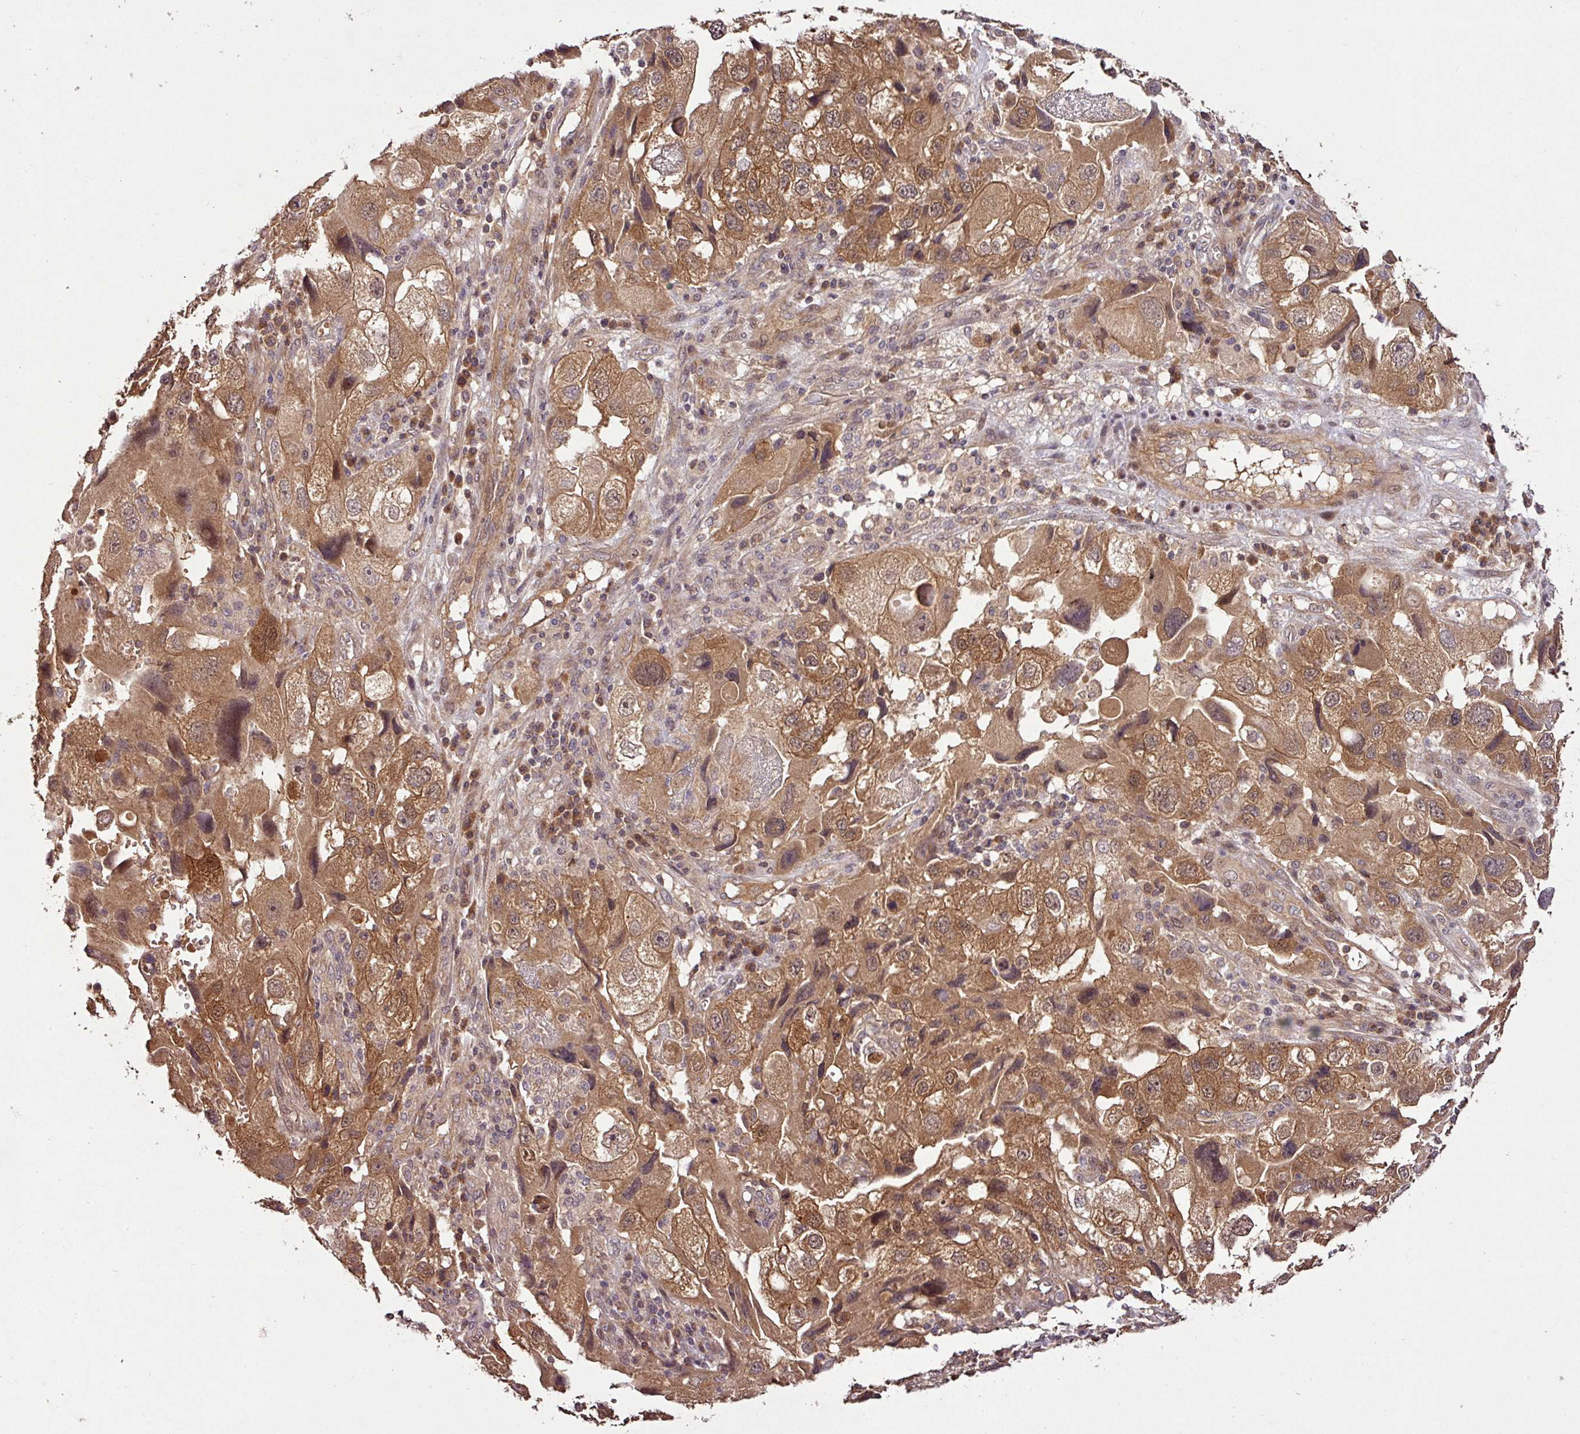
{"staining": {"intensity": "moderate", "quantity": ">75%", "location": "cytoplasmic/membranous,nuclear"}, "tissue": "endometrial cancer", "cell_type": "Tumor cells", "image_type": "cancer", "snomed": [{"axis": "morphology", "description": "Adenocarcinoma, NOS"}, {"axis": "topography", "description": "Endometrium"}], "caption": "Immunohistochemistry (IHC) image of neoplastic tissue: endometrial cancer (adenocarcinoma) stained using immunohistochemistry (IHC) reveals medium levels of moderate protein expression localized specifically in the cytoplasmic/membranous and nuclear of tumor cells, appearing as a cytoplasmic/membranous and nuclear brown color.", "gene": "FAIM", "patient": {"sex": "female", "age": 49}}